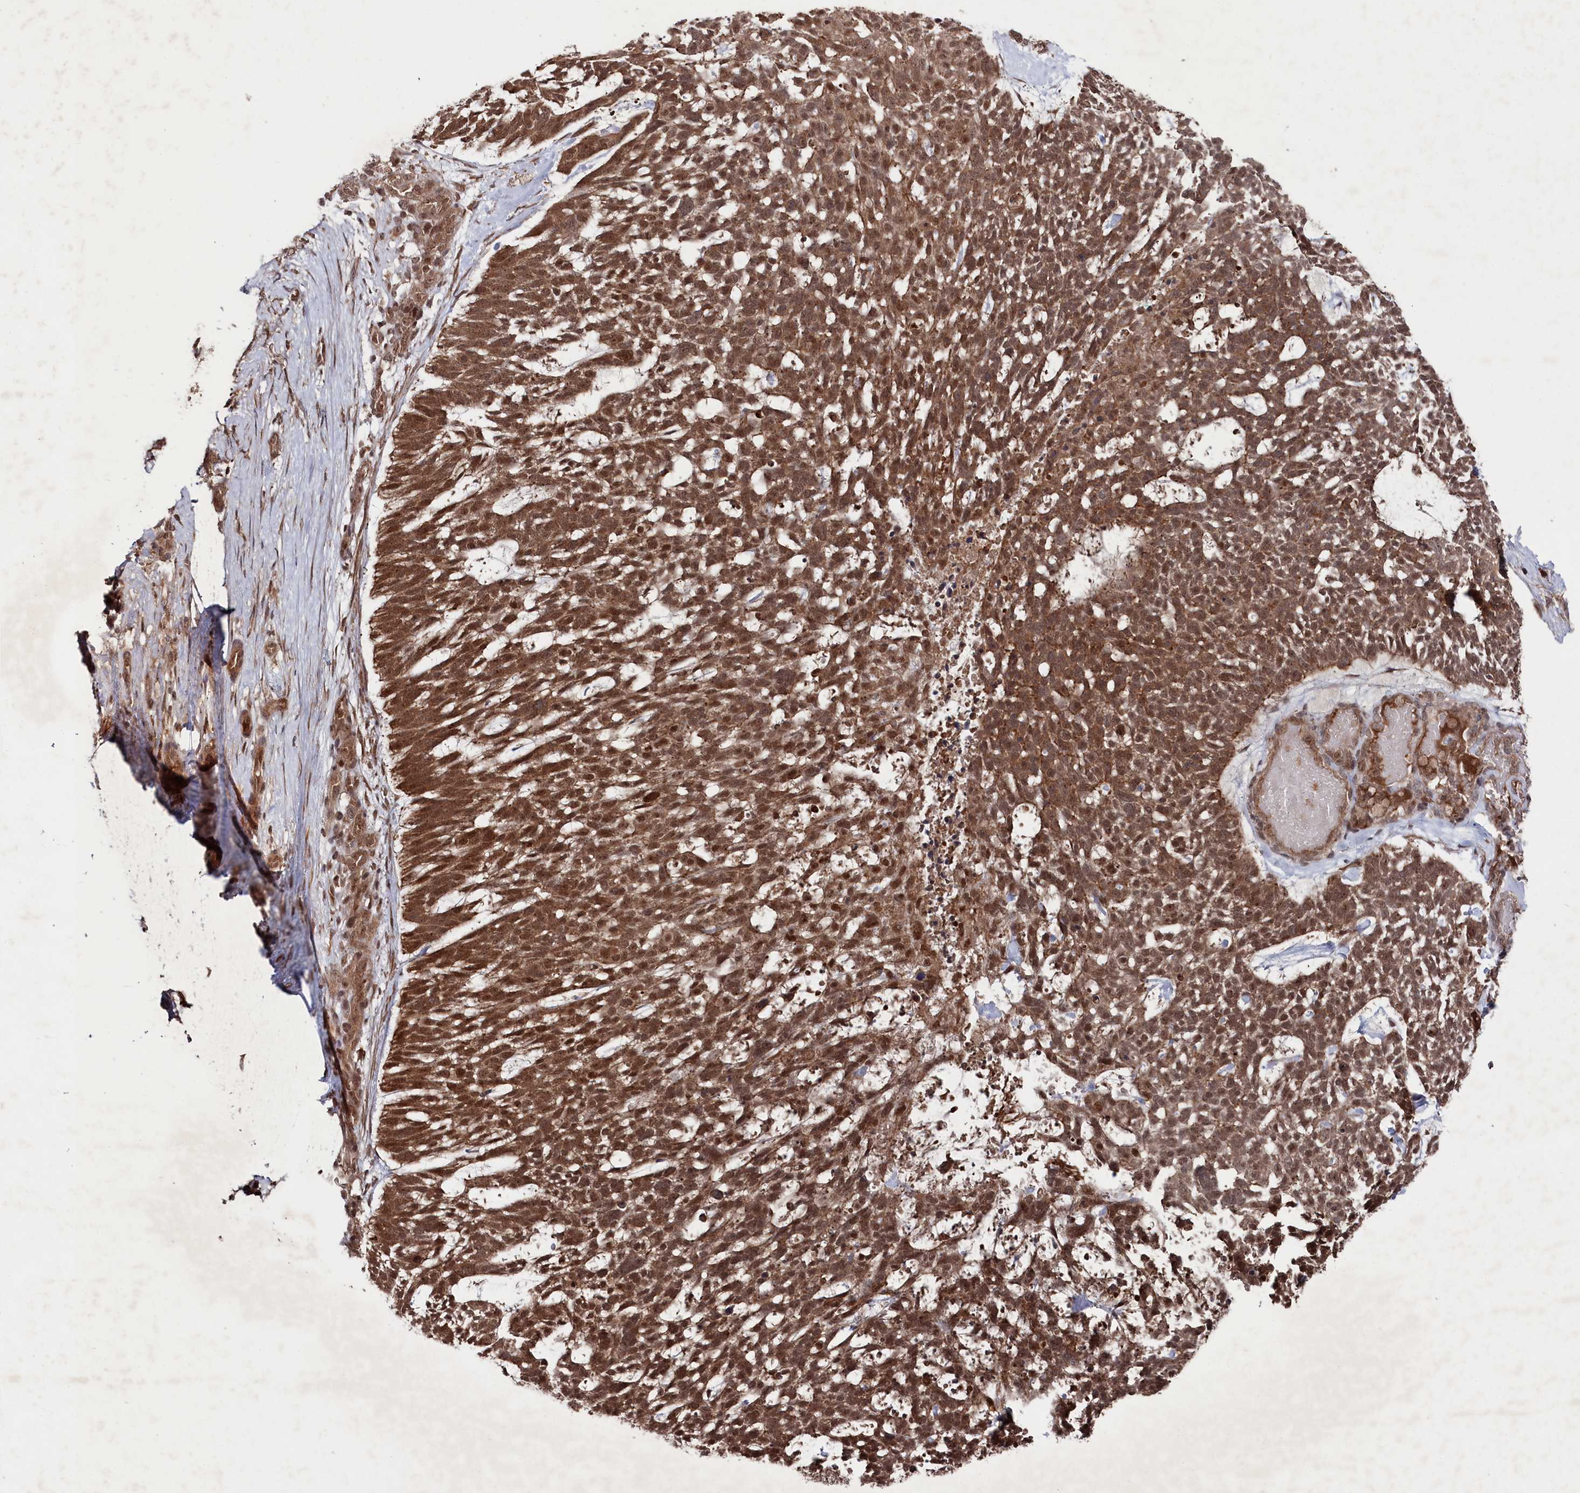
{"staining": {"intensity": "strong", "quantity": ">75%", "location": "cytoplasmic/membranous,nuclear"}, "tissue": "skin cancer", "cell_type": "Tumor cells", "image_type": "cancer", "snomed": [{"axis": "morphology", "description": "Basal cell carcinoma"}, {"axis": "topography", "description": "Skin"}], "caption": "Immunohistochemistry (IHC) of skin cancer reveals high levels of strong cytoplasmic/membranous and nuclear staining in about >75% of tumor cells.", "gene": "BORCS7", "patient": {"sex": "male", "age": 88}}